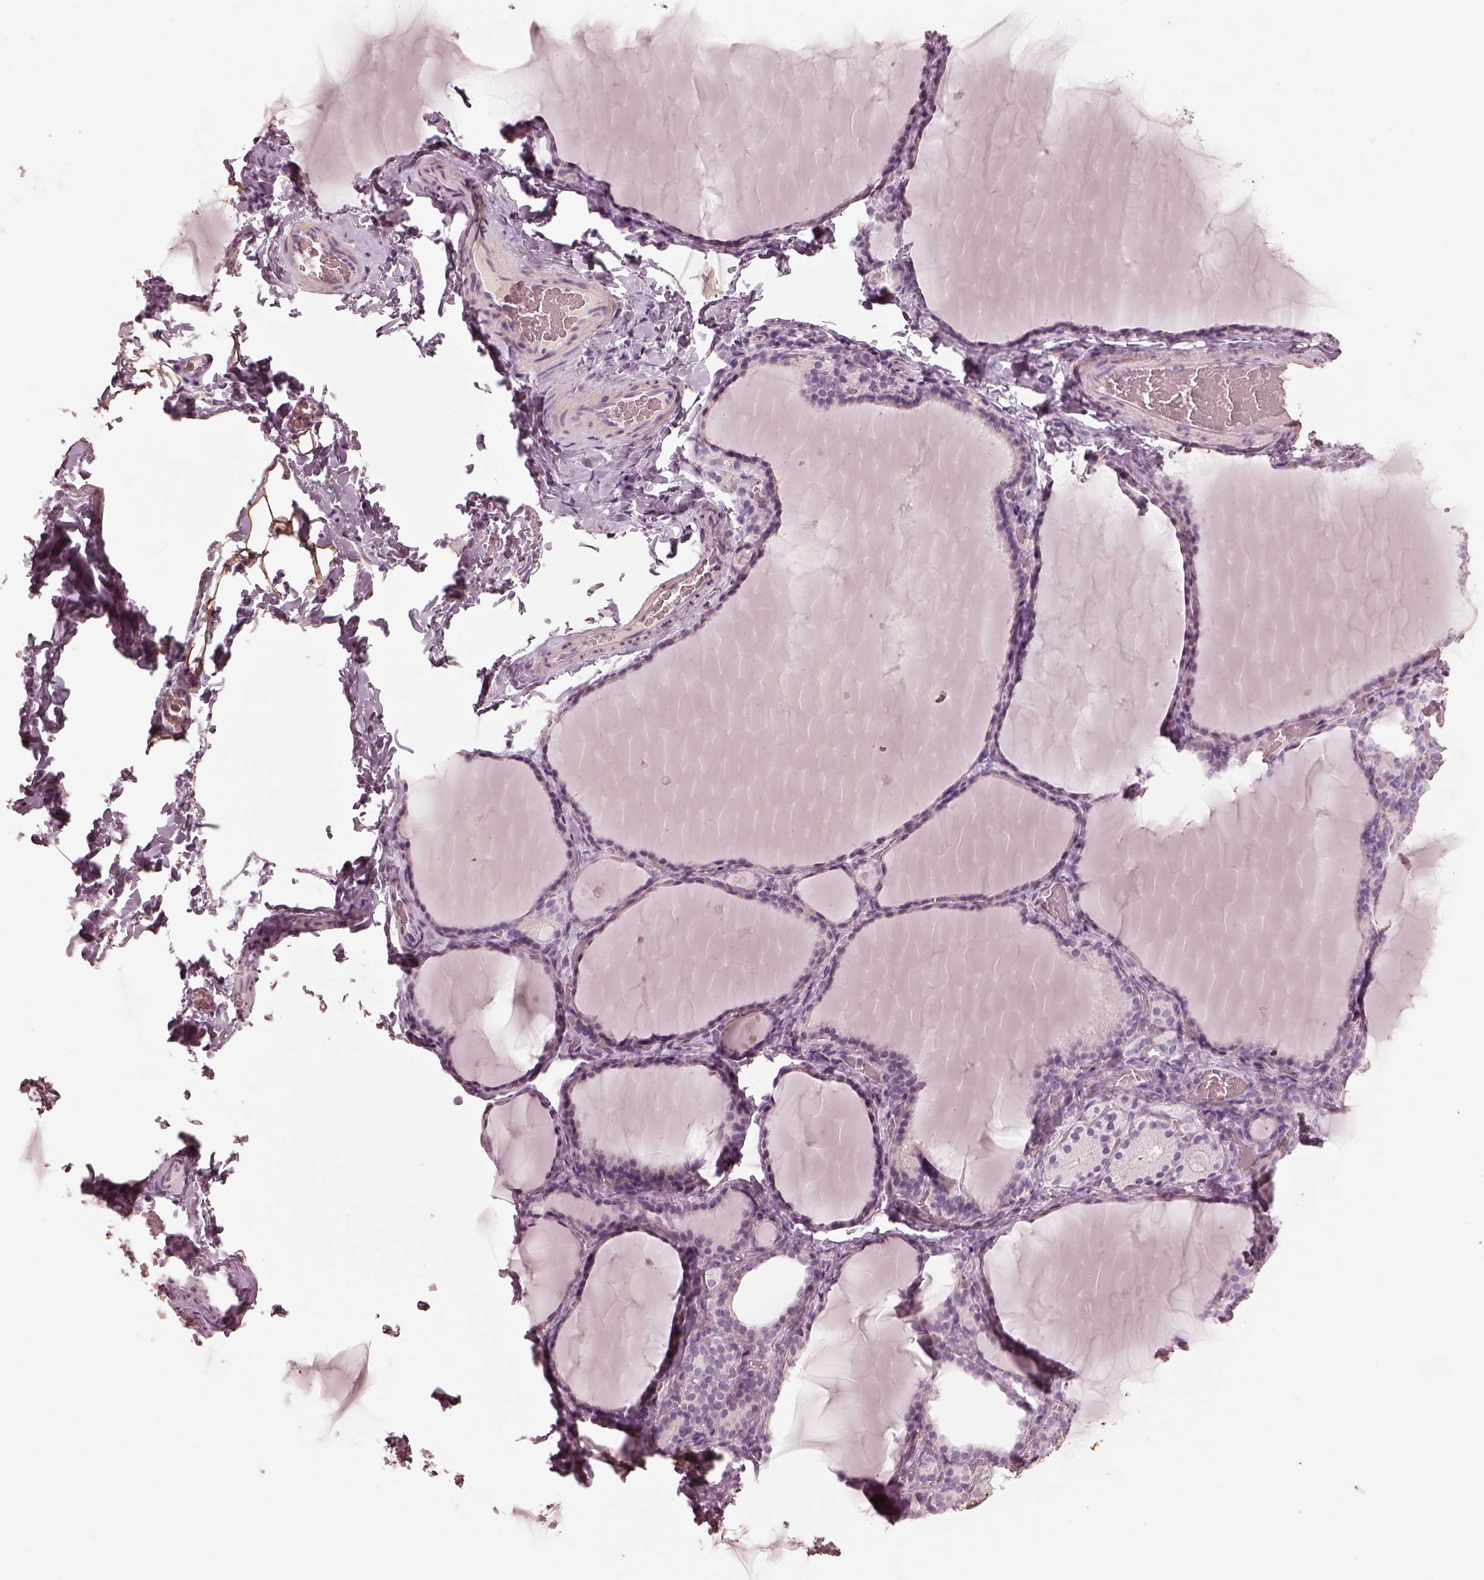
{"staining": {"intensity": "negative", "quantity": "none", "location": "none"}, "tissue": "thyroid gland", "cell_type": "Glandular cells", "image_type": "normal", "snomed": [{"axis": "morphology", "description": "Normal tissue, NOS"}, {"axis": "morphology", "description": "Hyperplasia, NOS"}, {"axis": "topography", "description": "Thyroid gland"}], "caption": "DAB immunohistochemical staining of normal thyroid gland shows no significant expression in glandular cells. (DAB (3,3'-diaminobenzidine) immunohistochemistry visualized using brightfield microscopy, high magnification).", "gene": "ADRB3", "patient": {"sex": "female", "age": 27}}